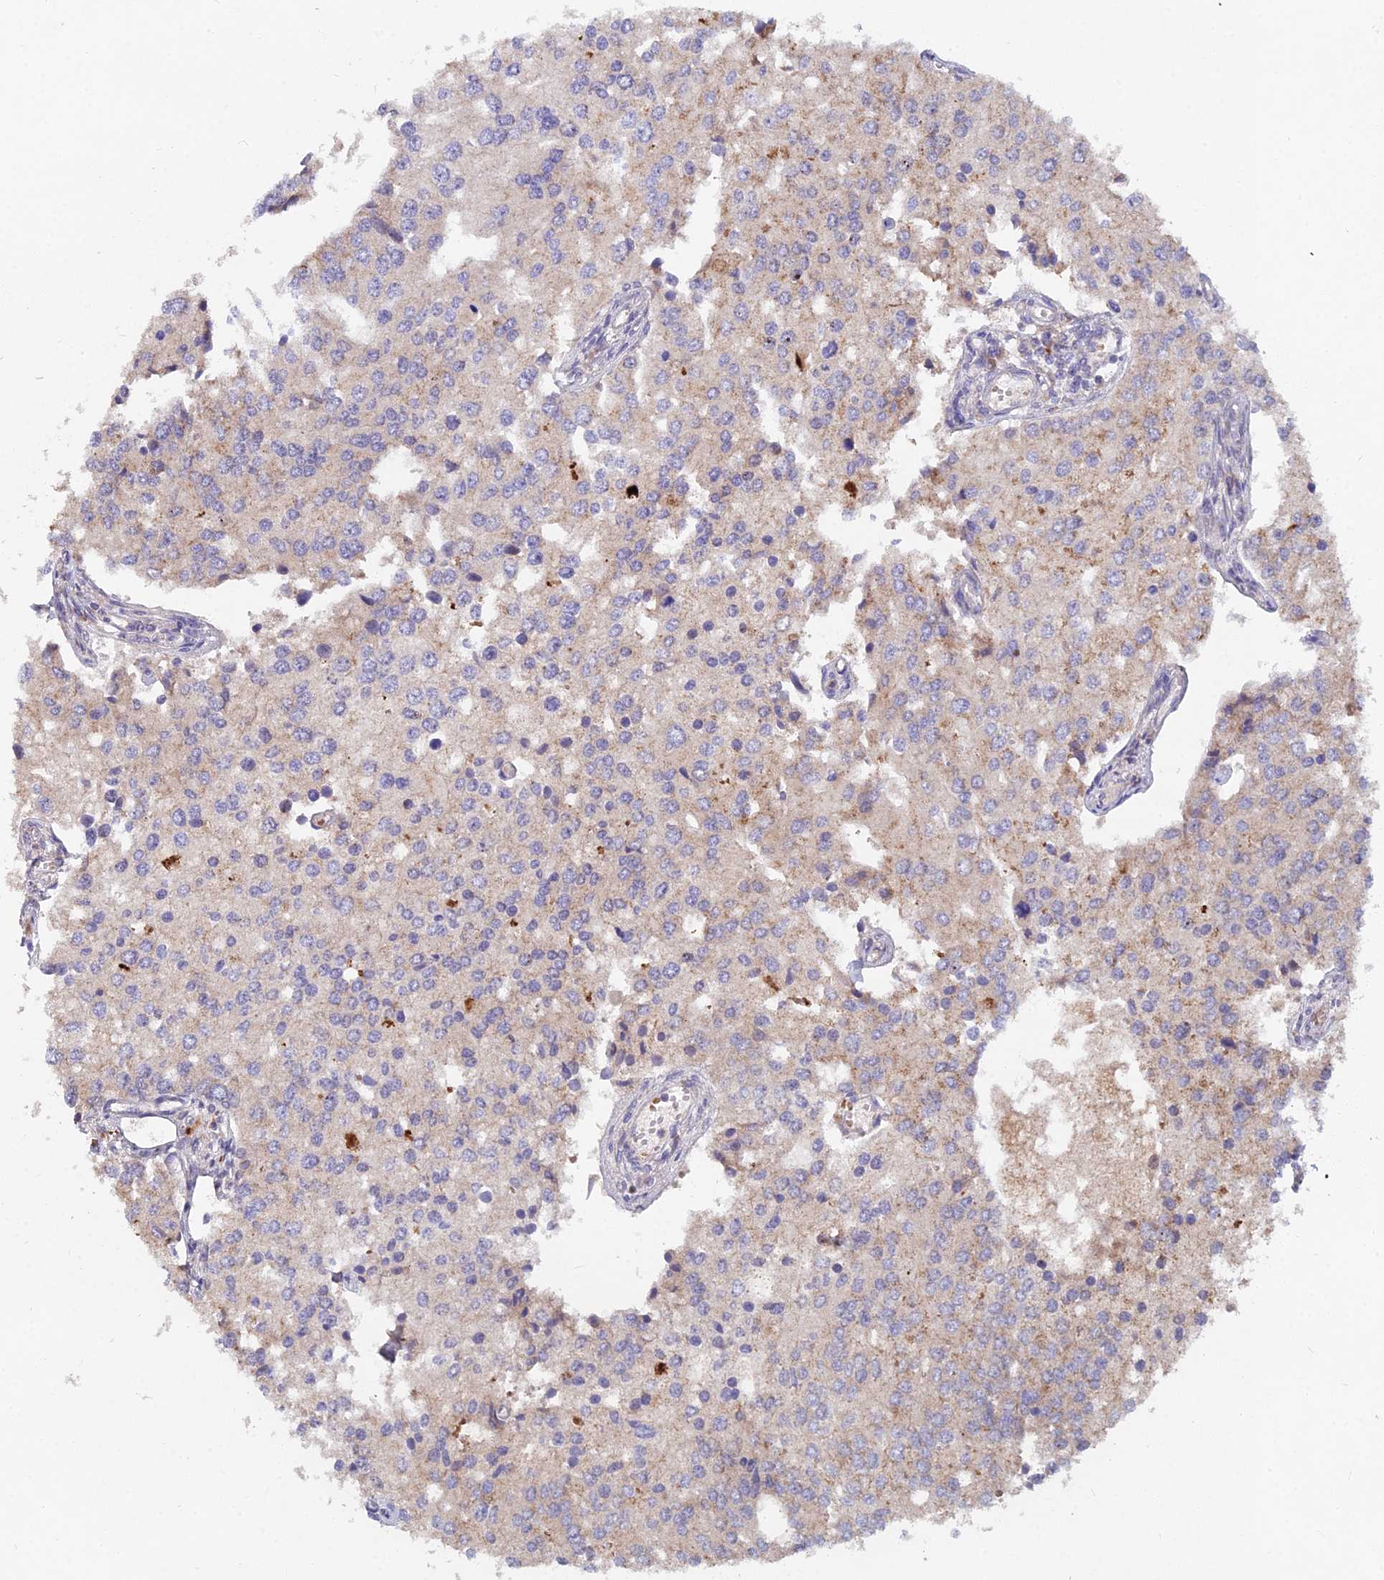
{"staining": {"intensity": "weak", "quantity": "25%-75%", "location": "cytoplasmic/membranous"}, "tissue": "prostate cancer", "cell_type": "Tumor cells", "image_type": "cancer", "snomed": [{"axis": "morphology", "description": "Adenocarcinoma, High grade"}, {"axis": "topography", "description": "Prostate"}], "caption": "This photomicrograph reveals immunohistochemistry (IHC) staining of adenocarcinoma (high-grade) (prostate), with low weak cytoplasmic/membranous positivity in about 25%-75% of tumor cells.", "gene": "WDR43", "patient": {"sex": "male", "age": 62}}